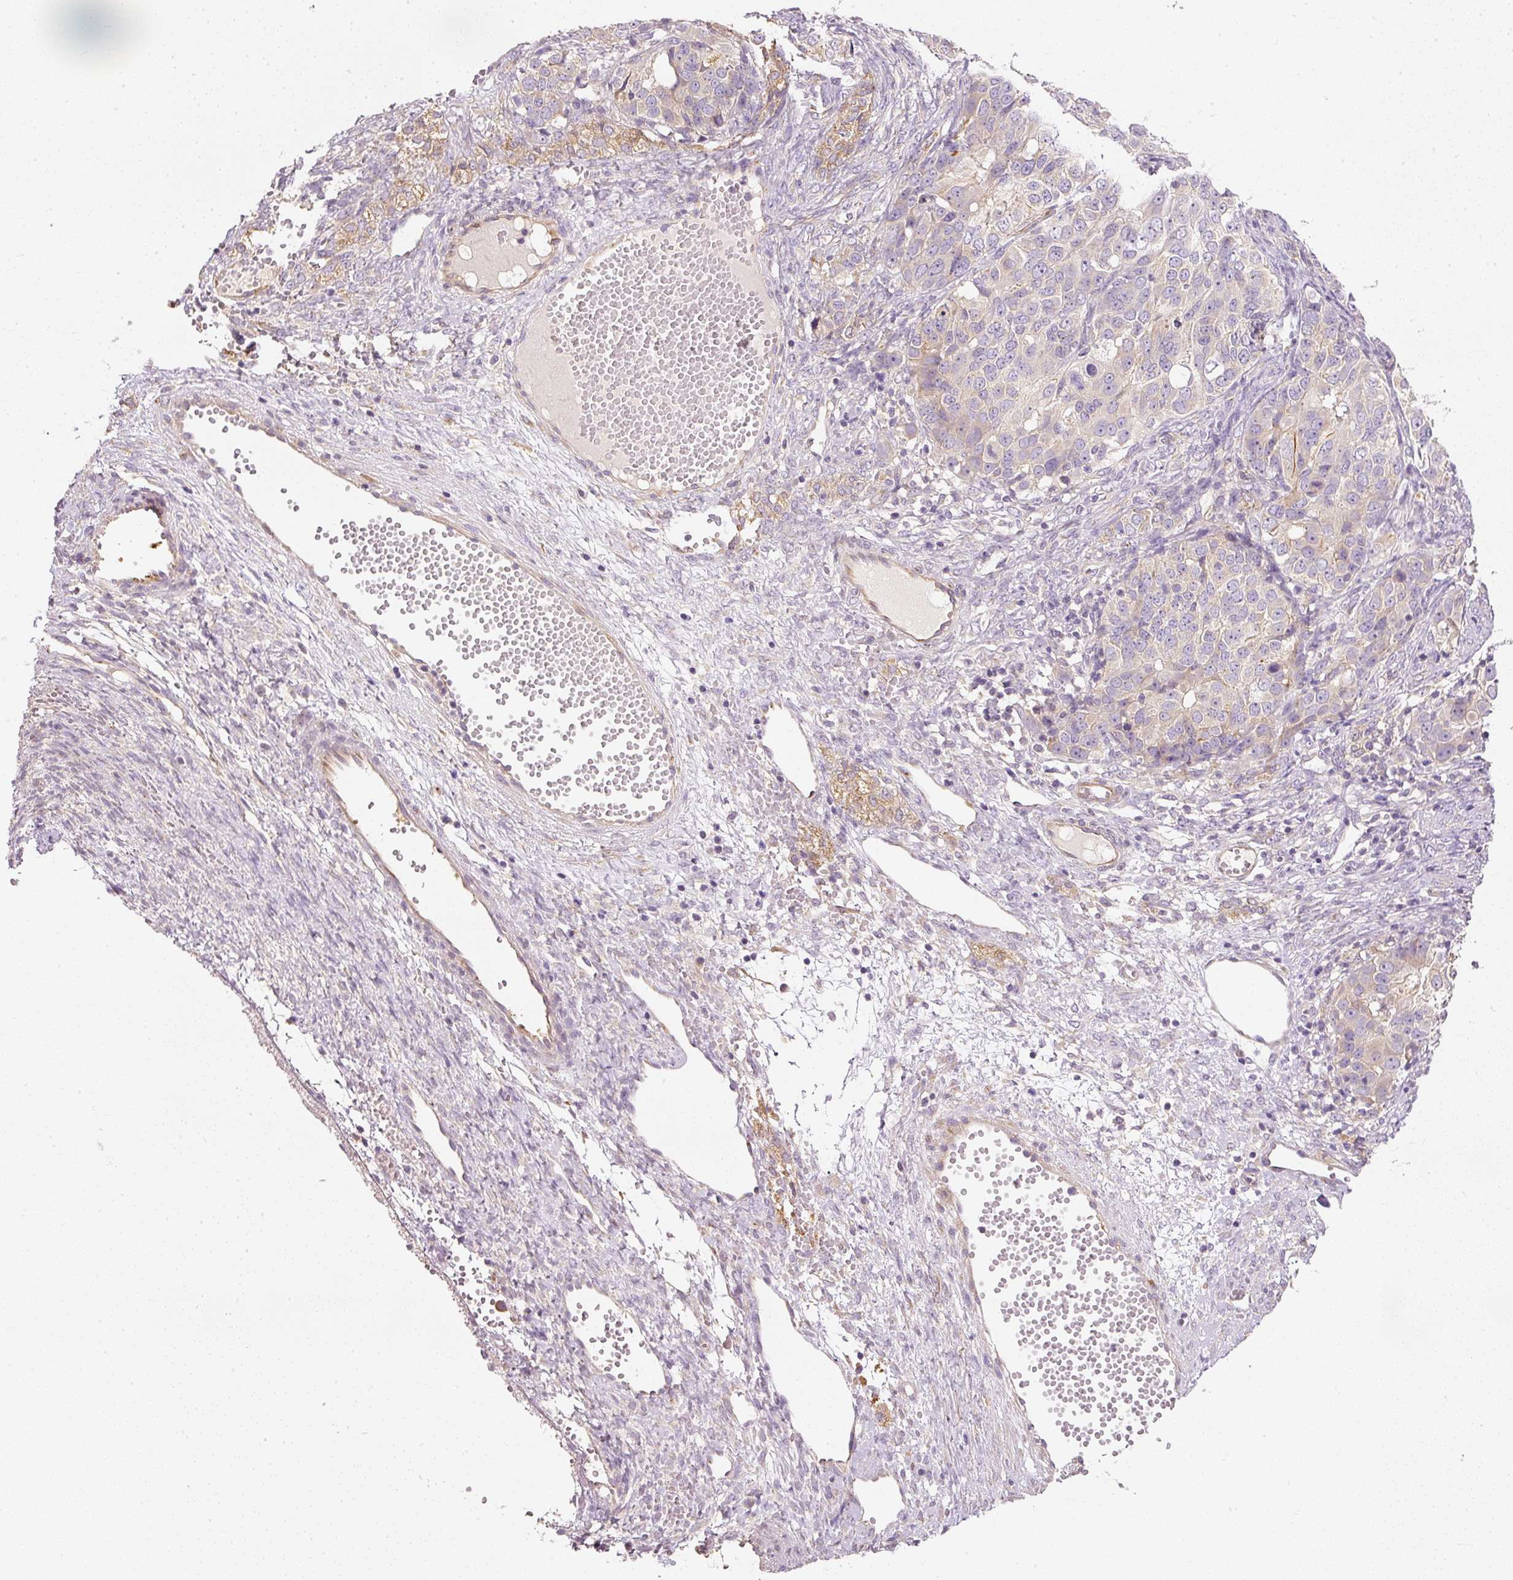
{"staining": {"intensity": "negative", "quantity": "none", "location": "none"}, "tissue": "ovarian cancer", "cell_type": "Tumor cells", "image_type": "cancer", "snomed": [{"axis": "morphology", "description": "Carcinoma, endometroid"}, {"axis": "topography", "description": "Ovary"}], "caption": "Immunohistochemistry of human ovarian endometroid carcinoma shows no positivity in tumor cells. (DAB immunohistochemistry (IHC) visualized using brightfield microscopy, high magnification).", "gene": "RNF167", "patient": {"sex": "female", "age": 51}}